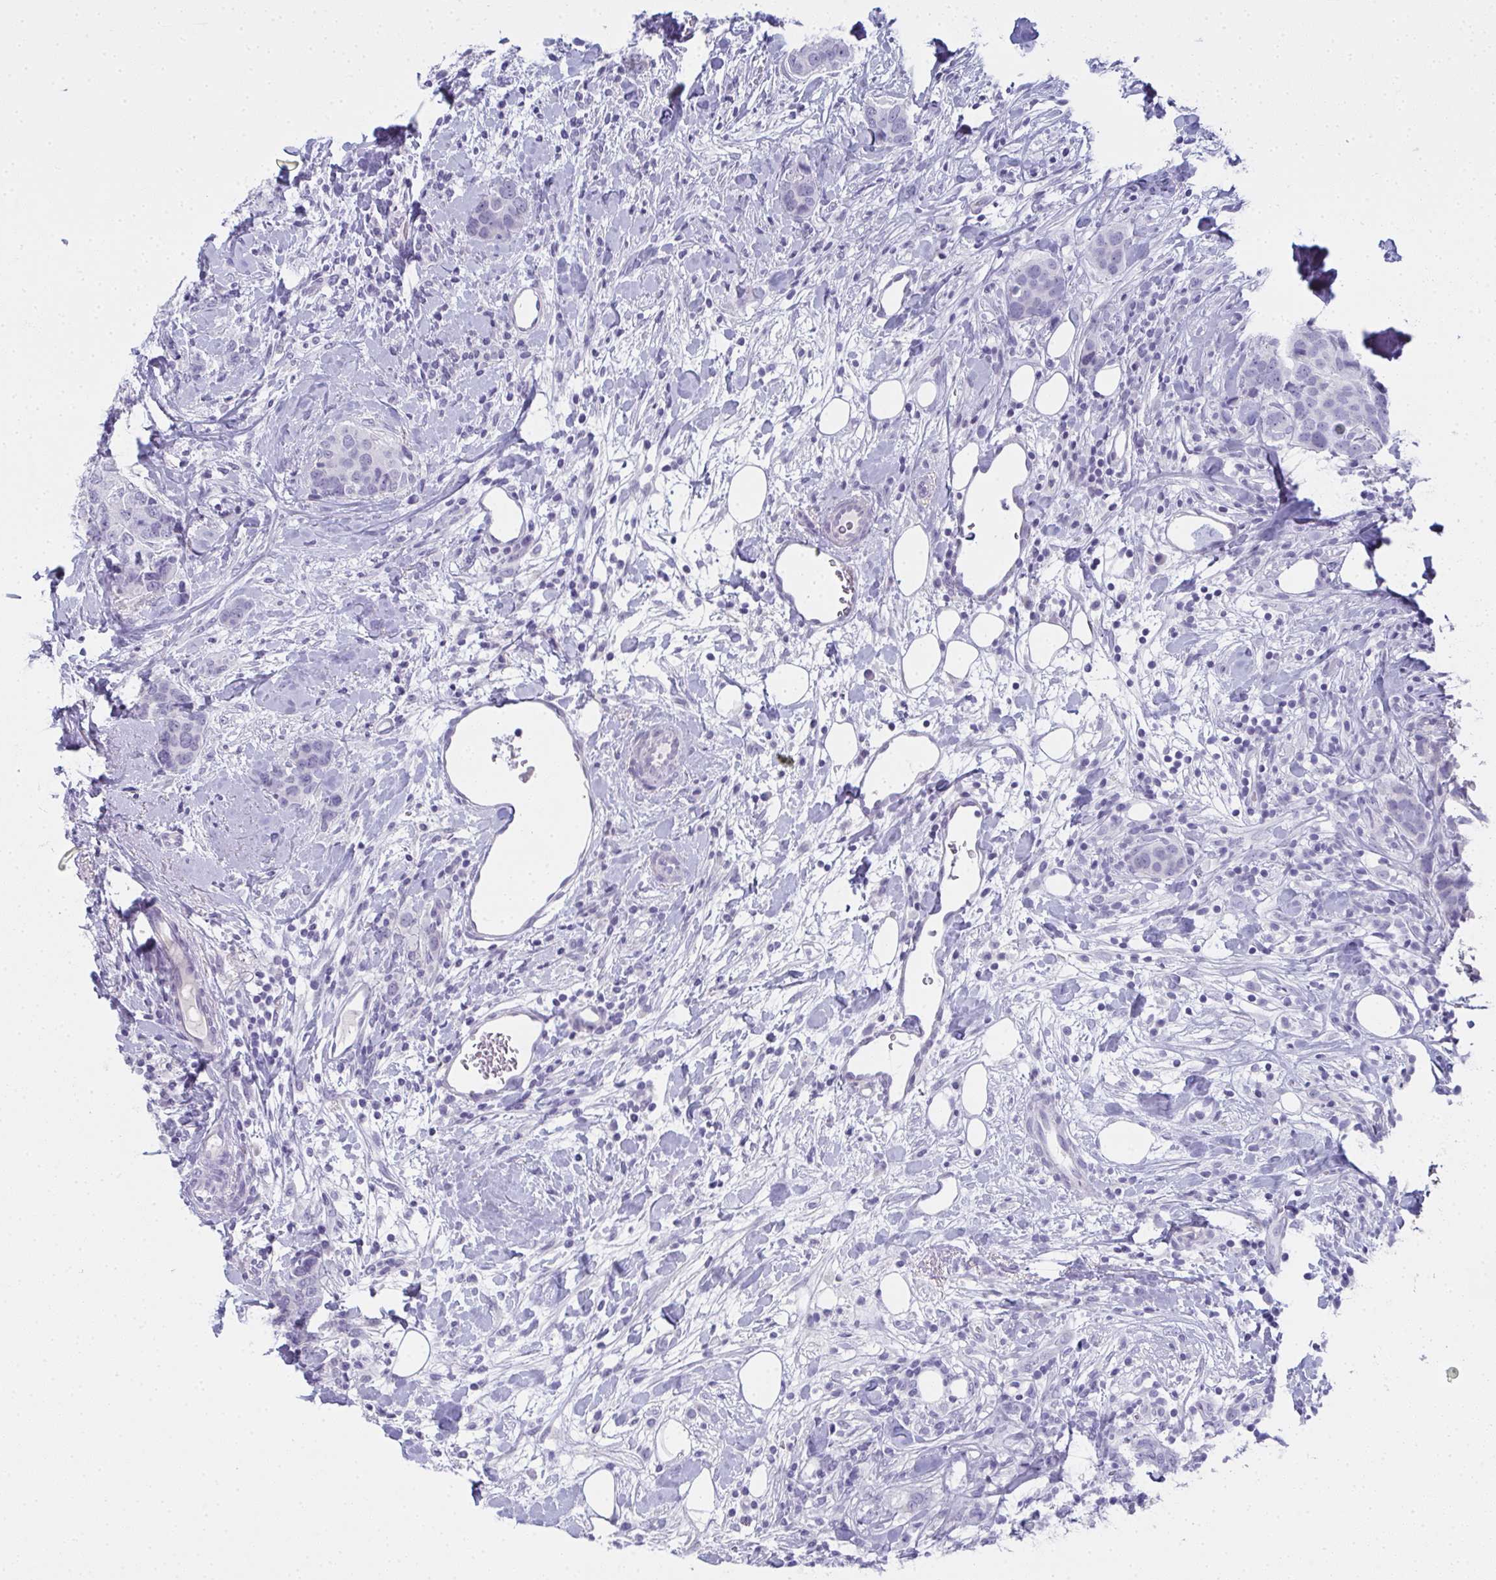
{"staining": {"intensity": "negative", "quantity": "none", "location": "none"}, "tissue": "breast cancer", "cell_type": "Tumor cells", "image_type": "cancer", "snomed": [{"axis": "morphology", "description": "Lobular carcinoma"}, {"axis": "topography", "description": "Breast"}], "caption": "Breast cancer stained for a protein using IHC demonstrates no expression tumor cells.", "gene": "SLC36A2", "patient": {"sex": "female", "age": 59}}